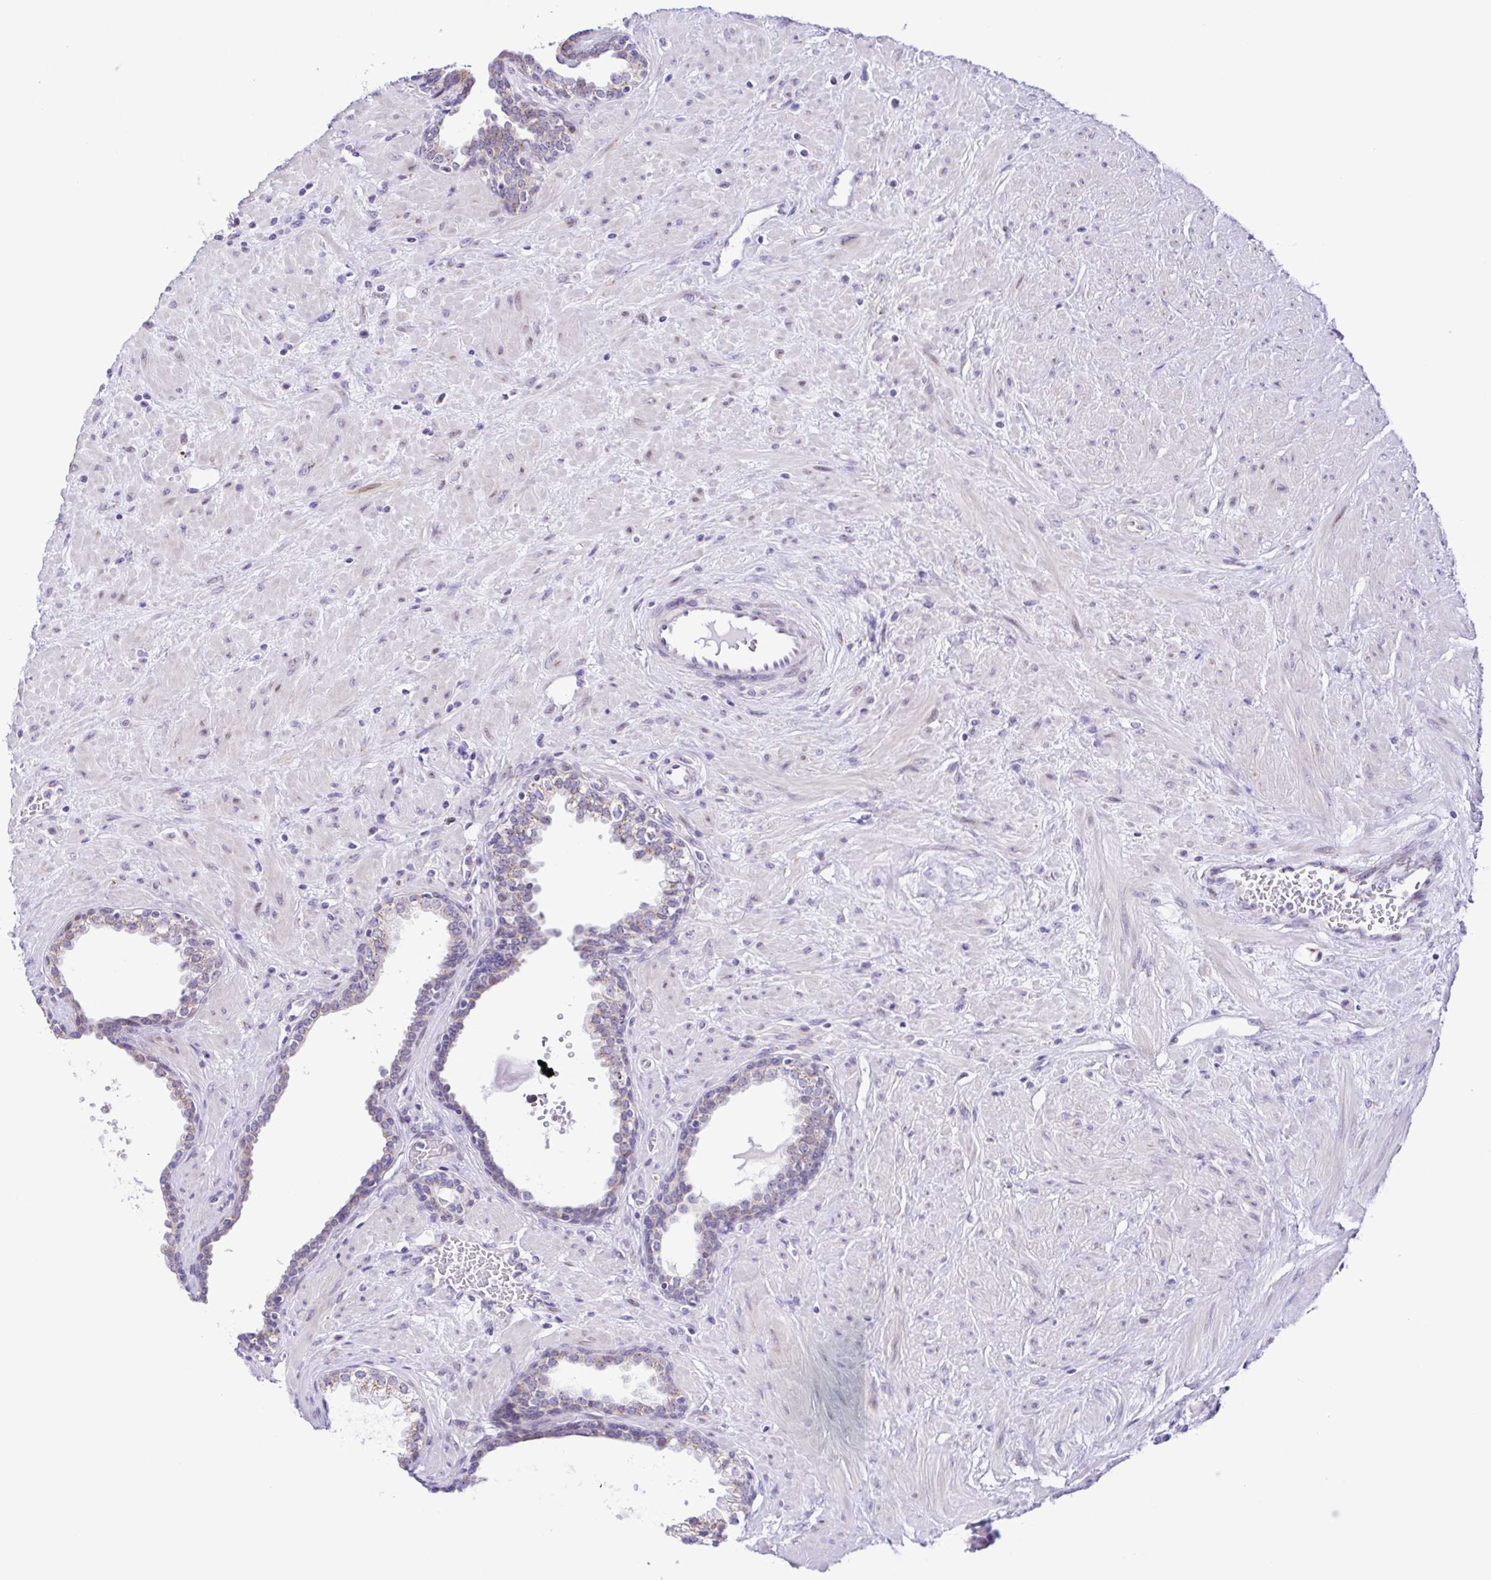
{"staining": {"intensity": "negative", "quantity": "none", "location": "none"}, "tissue": "prostate", "cell_type": "Glandular cells", "image_type": "normal", "snomed": [{"axis": "morphology", "description": "Normal tissue, NOS"}, {"axis": "topography", "description": "Prostate"}], "caption": "Human prostate stained for a protein using immunohistochemistry (IHC) reveals no positivity in glandular cells.", "gene": "ENSG00000286022", "patient": {"sex": "male", "age": 55}}